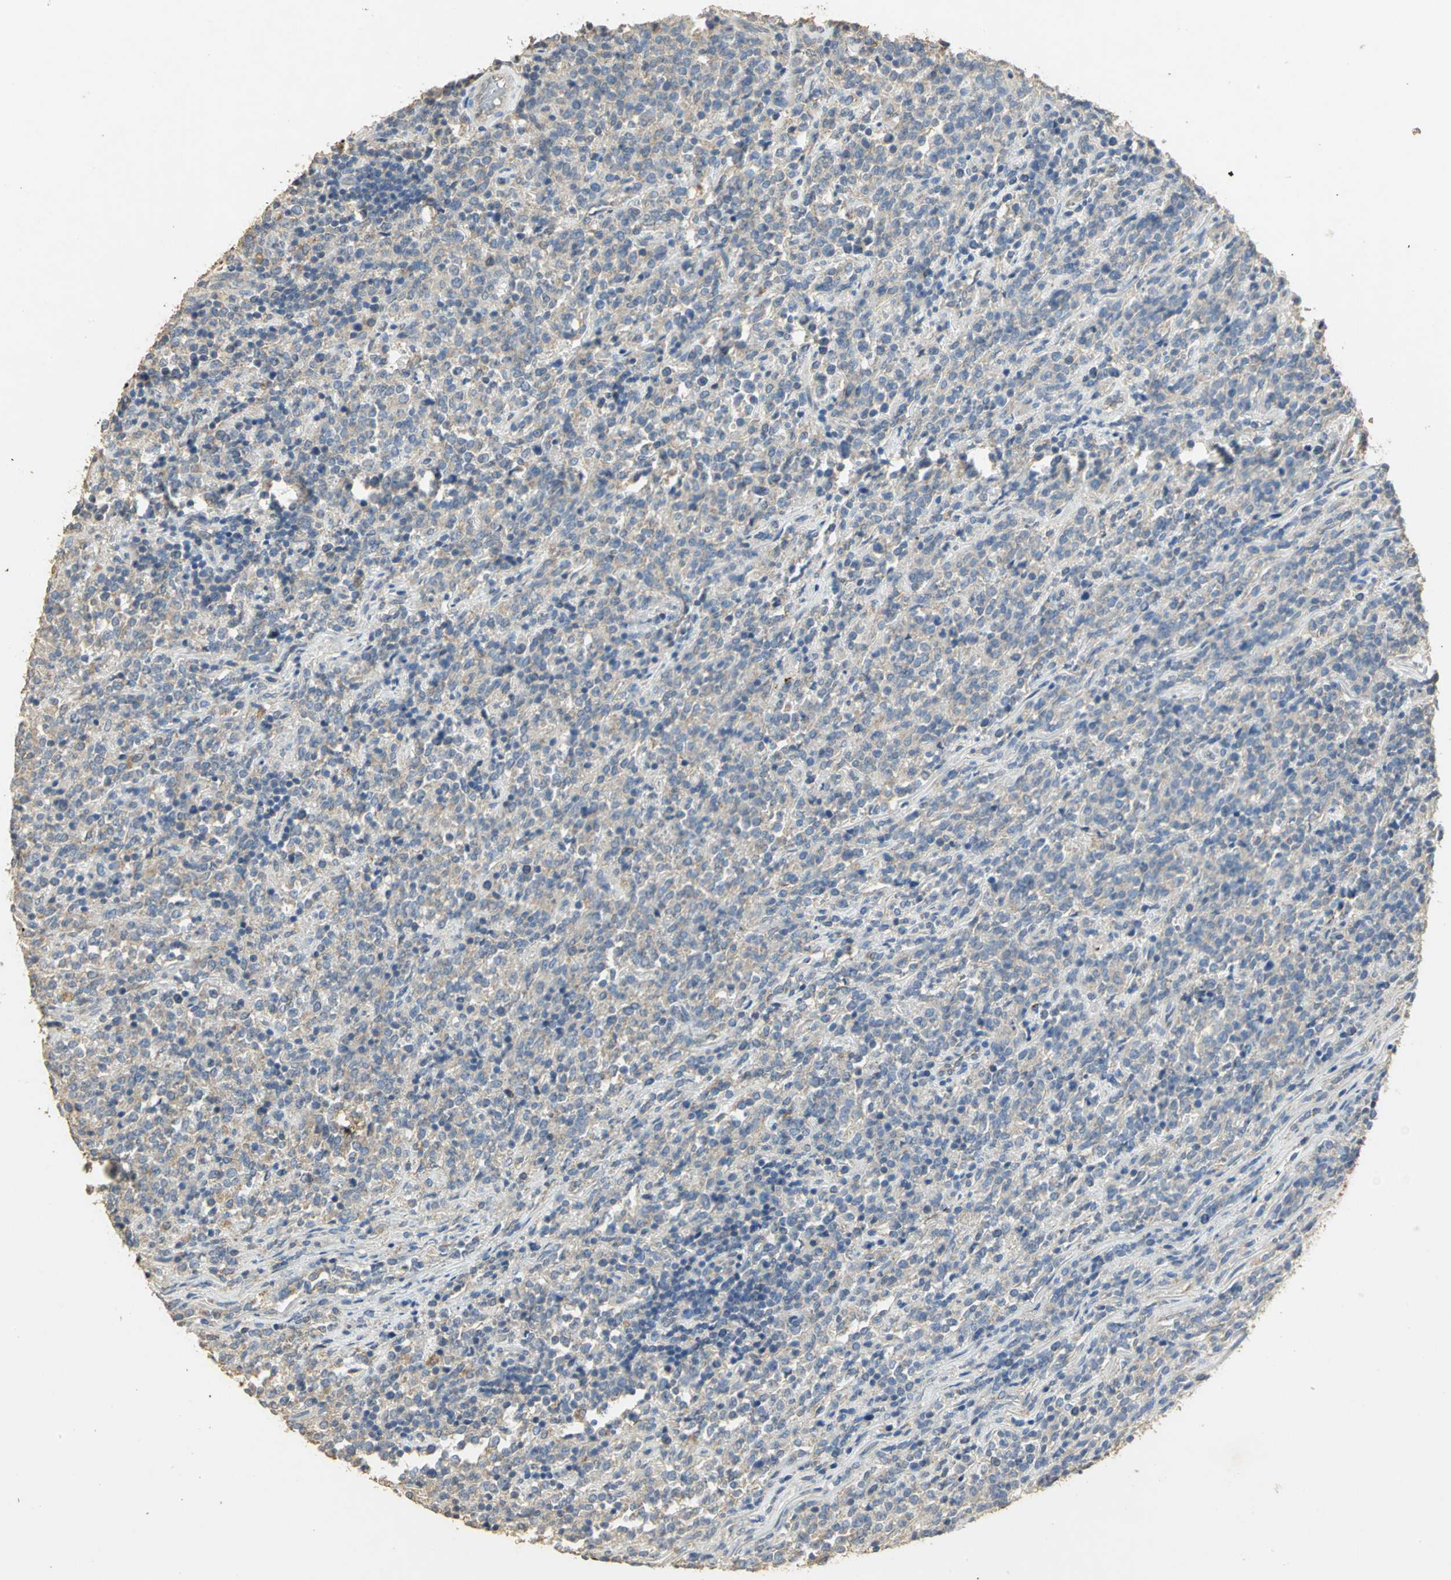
{"staining": {"intensity": "weak", "quantity": ">75%", "location": "cytoplasmic/membranous"}, "tissue": "lymphoma", "cell_type": "Tumor cells", "image_type": "cancer", "snomed": [{"axis": "morphology", "description": "Malignant lymphoma, non-Hodgkin's type, High grade"}, {"axis": "topography", "description": "Soft tissue"}], "caption": "Immunohistochemical staining of lymphoma exhibits weak cytoplasmic/membranous protein expression in about >75% of tumor cells.", "gene": "ASB9", "patient": {"sex": "male", "age": 18}}